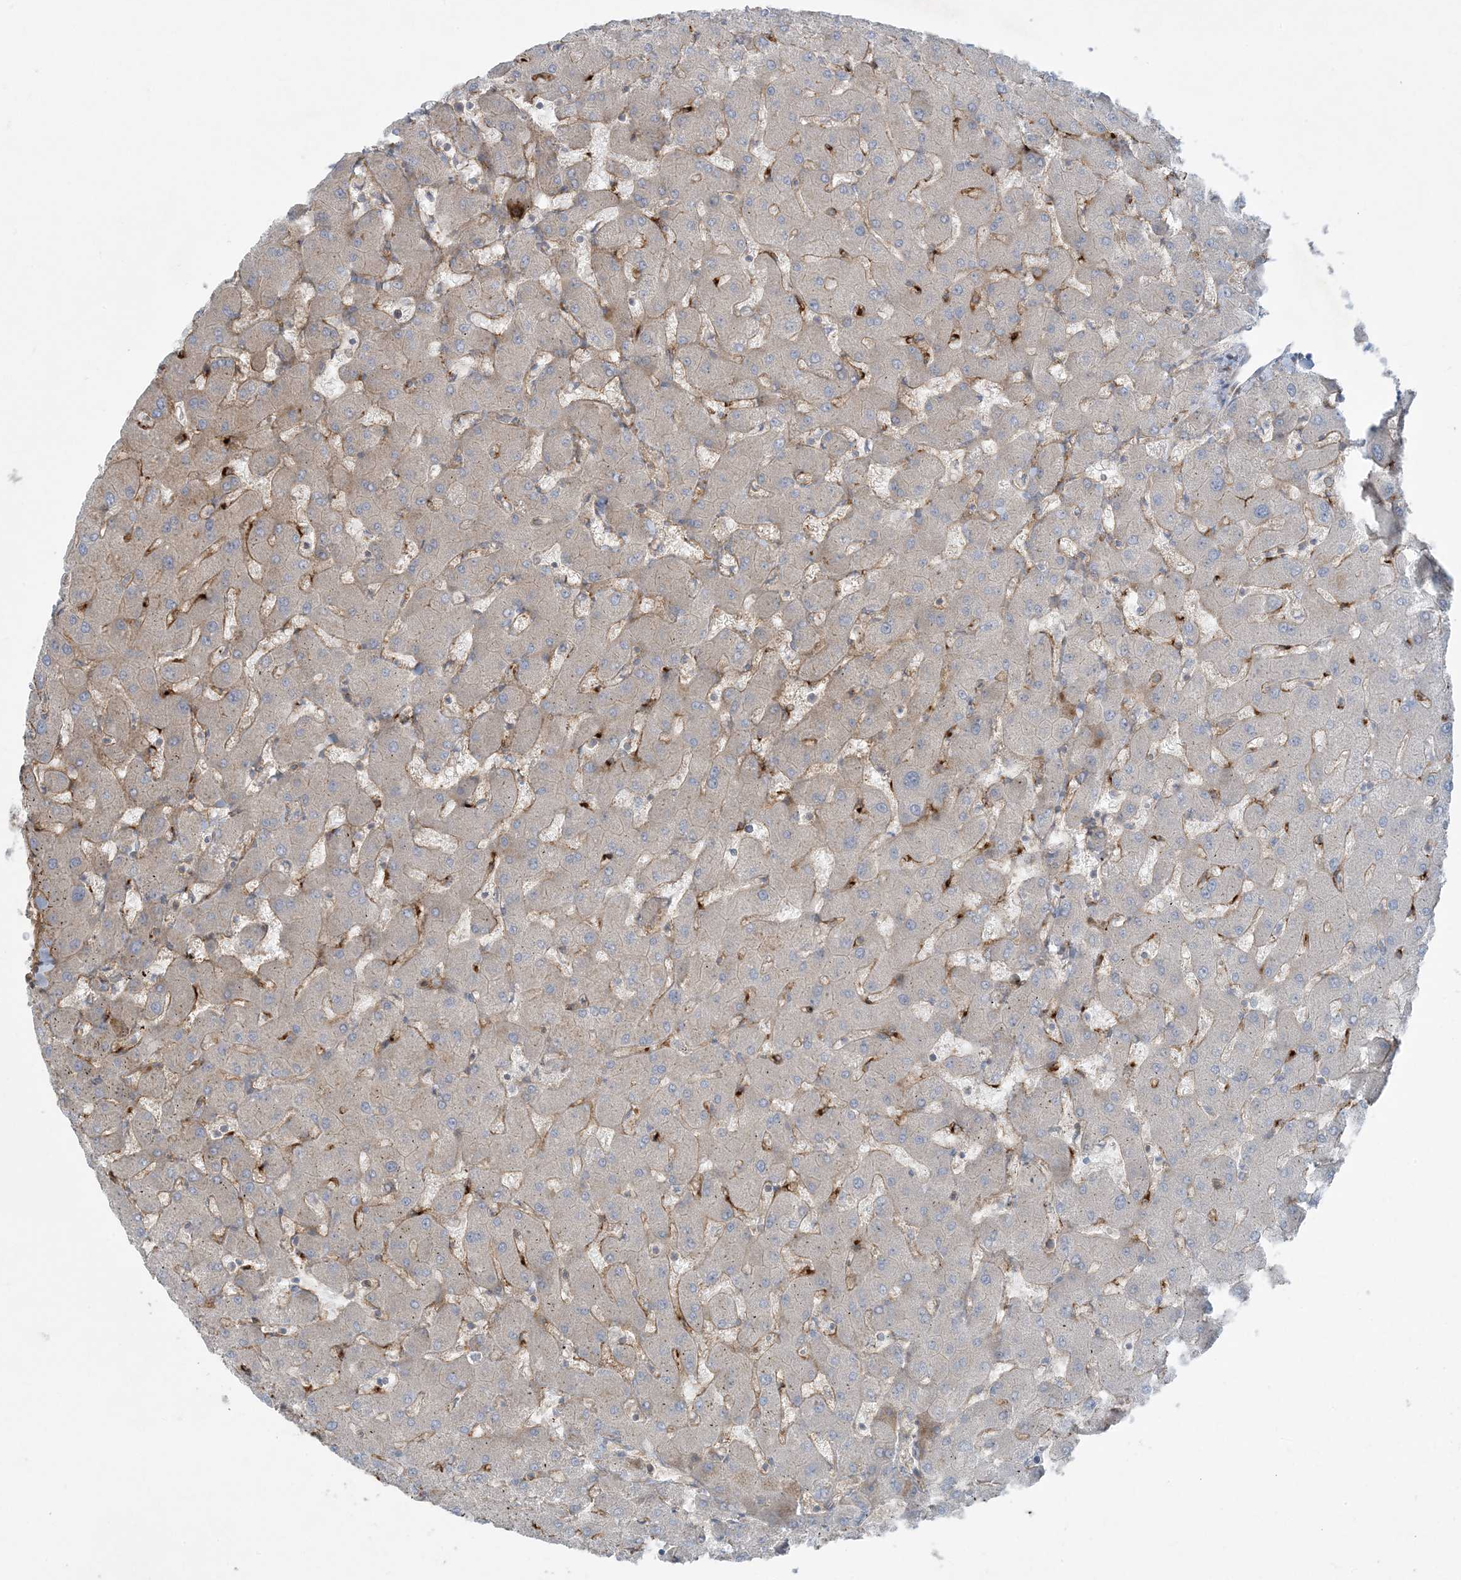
{"staining": {"intensity": "negative", "quantity": "none", "location": "none"}, "tissue": "liver", "cell_type": "Cholangiocytes", "image_type": "normal", "snomed": [{"axis": "morphology", "description": "Normal tissue, NOS"}, {"axis": "topography", "description": "Liver"}], "caption": "IHC photomicrograph of benign liver stained for a protein (brown), which reveals no expression in cholangiocytes. (DAB (3,3'-diaminobenzidine) immunohistochemistry, high magnification).", "gene": "PIK3R4", "patient": {"sex": "female", "age": 63}}